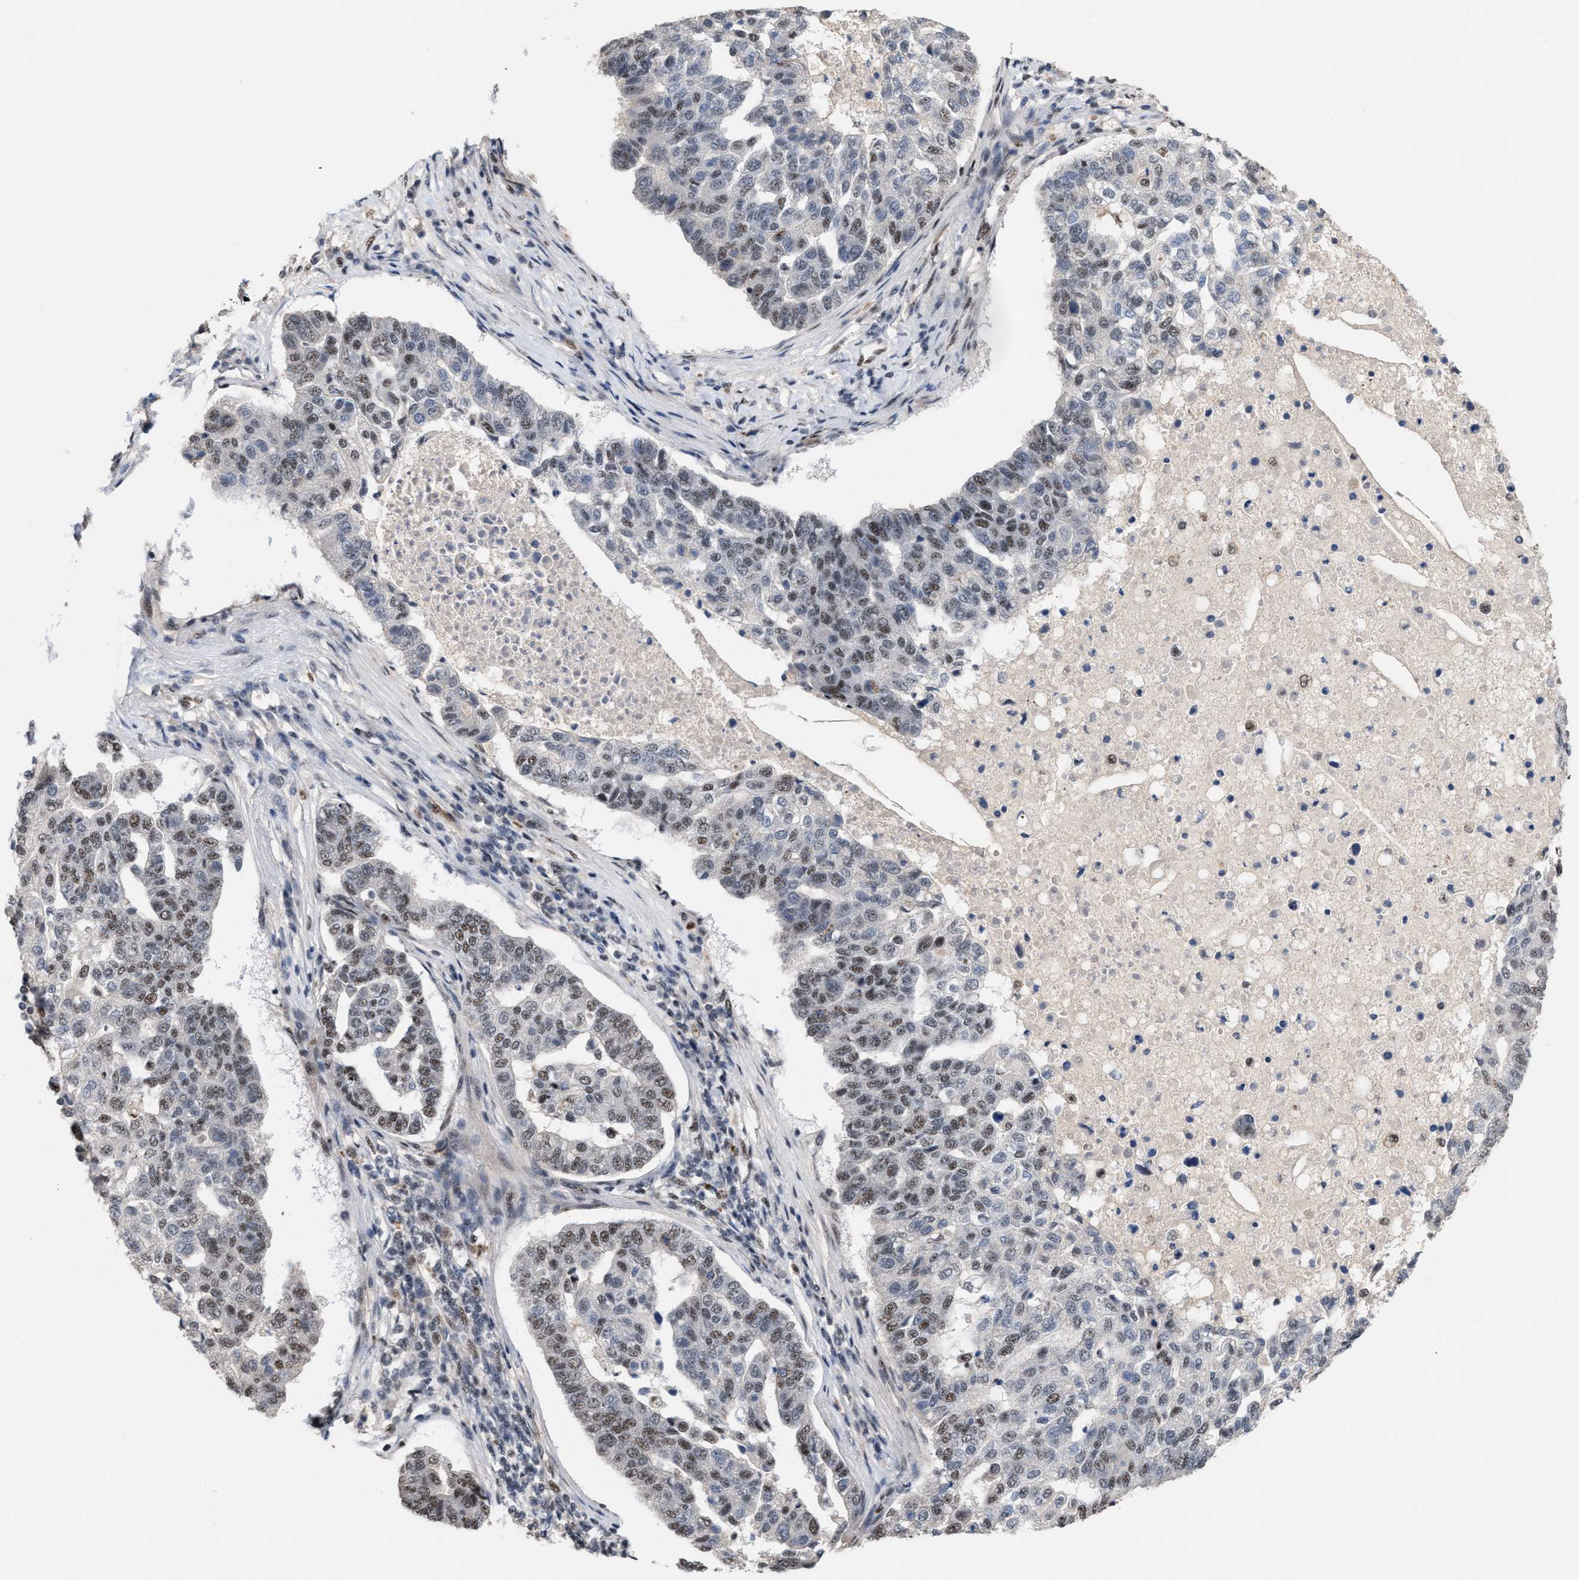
{"staining": {"intensity": "strong", "quantity": "<25%", "location": "nuclear"}, "tissue": "pancreatic cancer", "cell_type": "Tumor cells", "image_type": "cancer", "snomed": [{"axis": "morphology", "description": "Adenocarcinoma, NOS"}, {"axis": "topography", "description": "Pancreas"}], "caption": "A medium amount of strong nuclear staining is appreciated in approximately <25% of tumor cells in pancreatic cancer (adenocarcinoma) tissue.", "gene": "EIF4A3", "patient": {"sex": "female", "age": 61}}